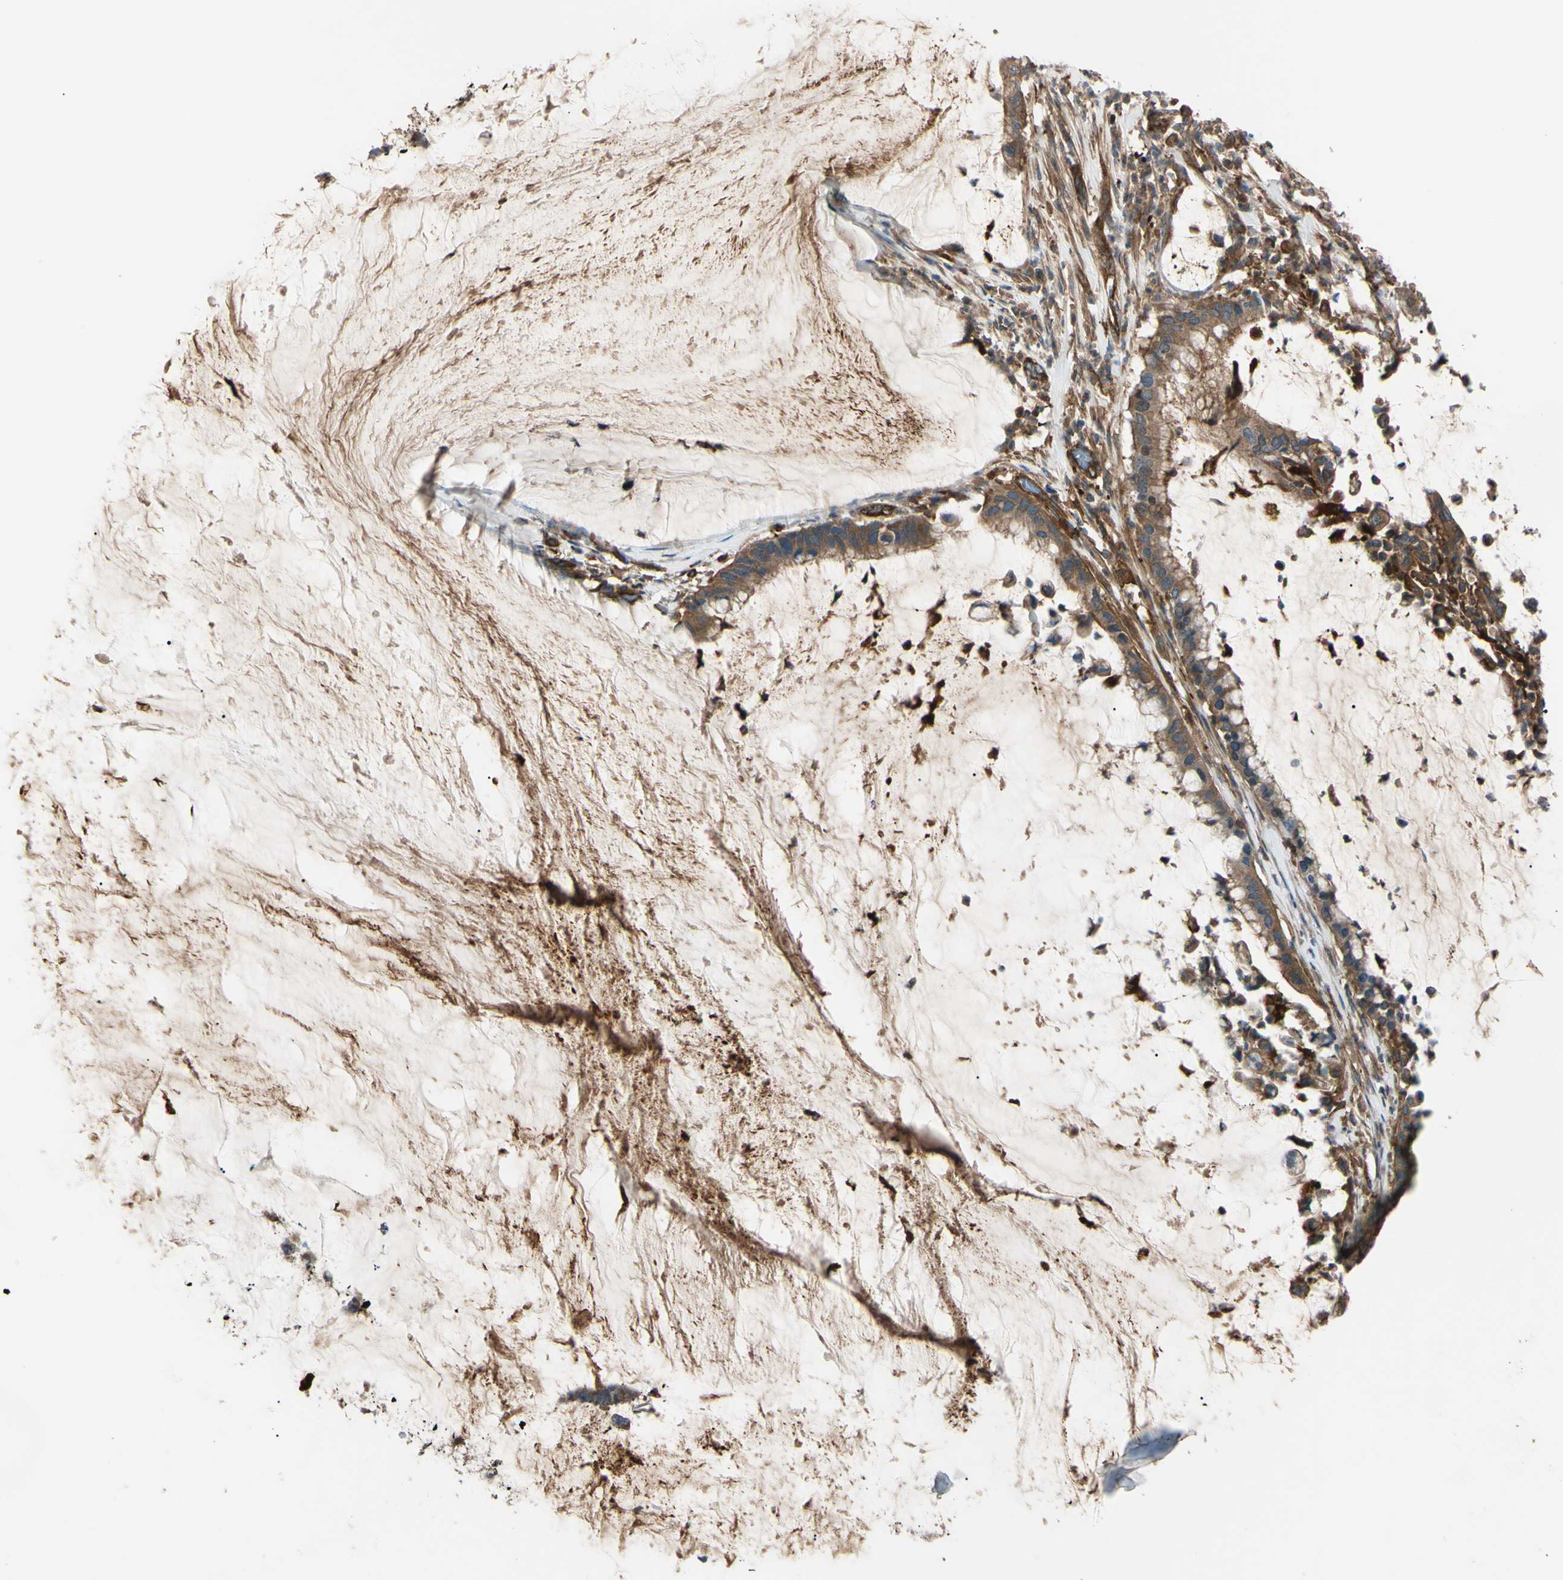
{"staining": {"intensity": "moderate", "quantity": ">75%", "location": "cytoplasmic/membranous"}, "tissue": "pancreatic cancer", "cell_type": "Tumor cells", "image_type": "cancer", "snomed": [{"axis": "morphology", "description": "Adenocarcinoma, NOS"}, {"axis": "topography", "description": "Pancreas"}], "caption": "Brown immunohistochemical staining in pancreatic cancer exhibits moderate cytoplasmic/membranous staining in about >75% of tumor cells.", "gene": "PTPN12", "patient": {"sex": "male", "age": 41}}